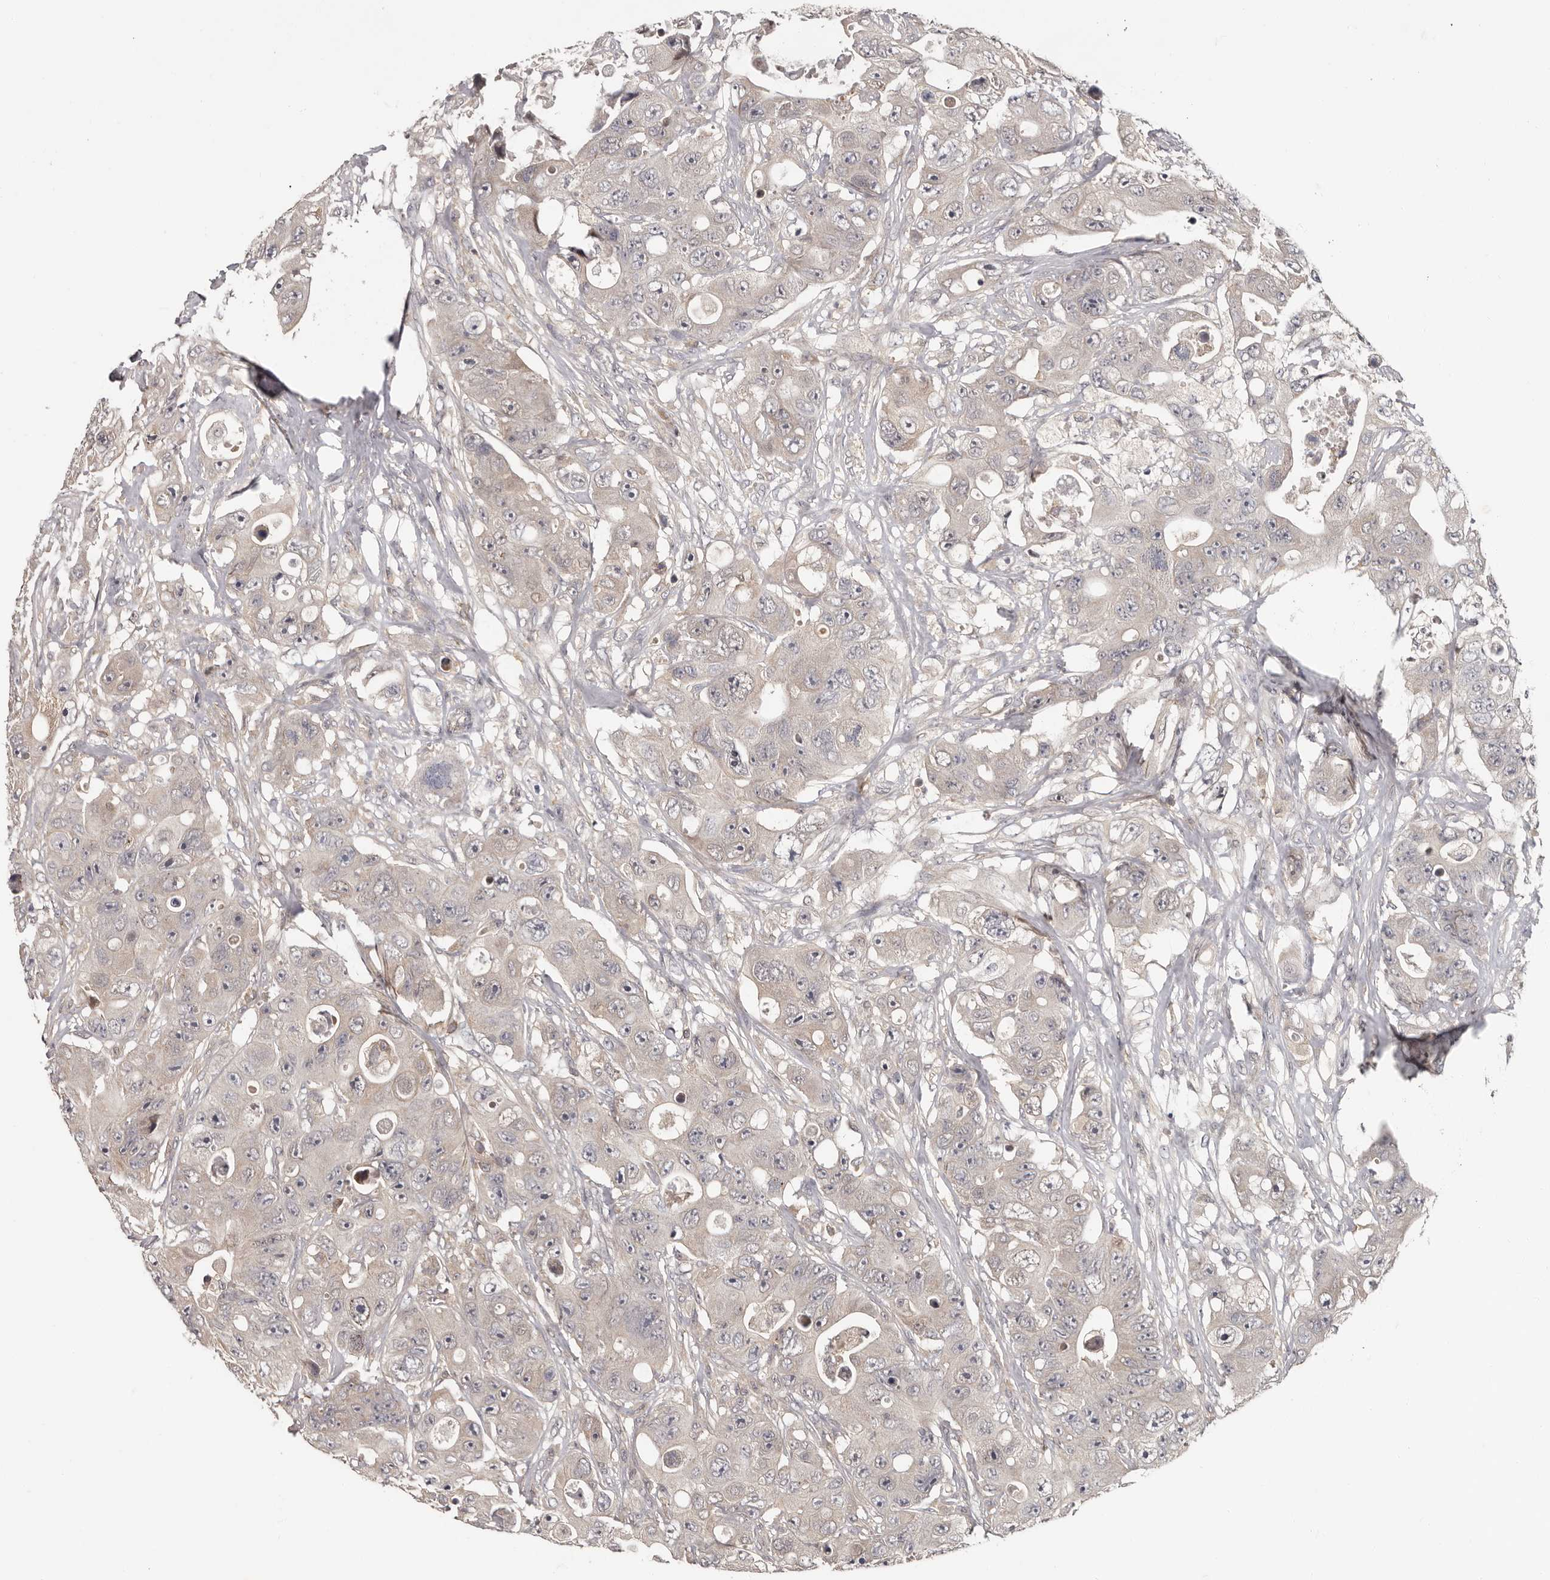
{"staining": {"intensity": "negative", "quantity": "none", "location": "none"}, "tissue": "colorectal cancer", "cell_type": "Tumor cells", "image_type": "cancer", "snomed": [{"axis": "morphology", "description": "Adenocarcinoma, NOS"}, {"axis": "topography", "description": "Colon"}], "caption": "This is an immunohistochemistry micrograph of human colorectal cancer (adenocarcinoma). There is no expression in tumor cells.", "gene": "ANKRD44", "patient": {"sex": "female", "age": 46}}